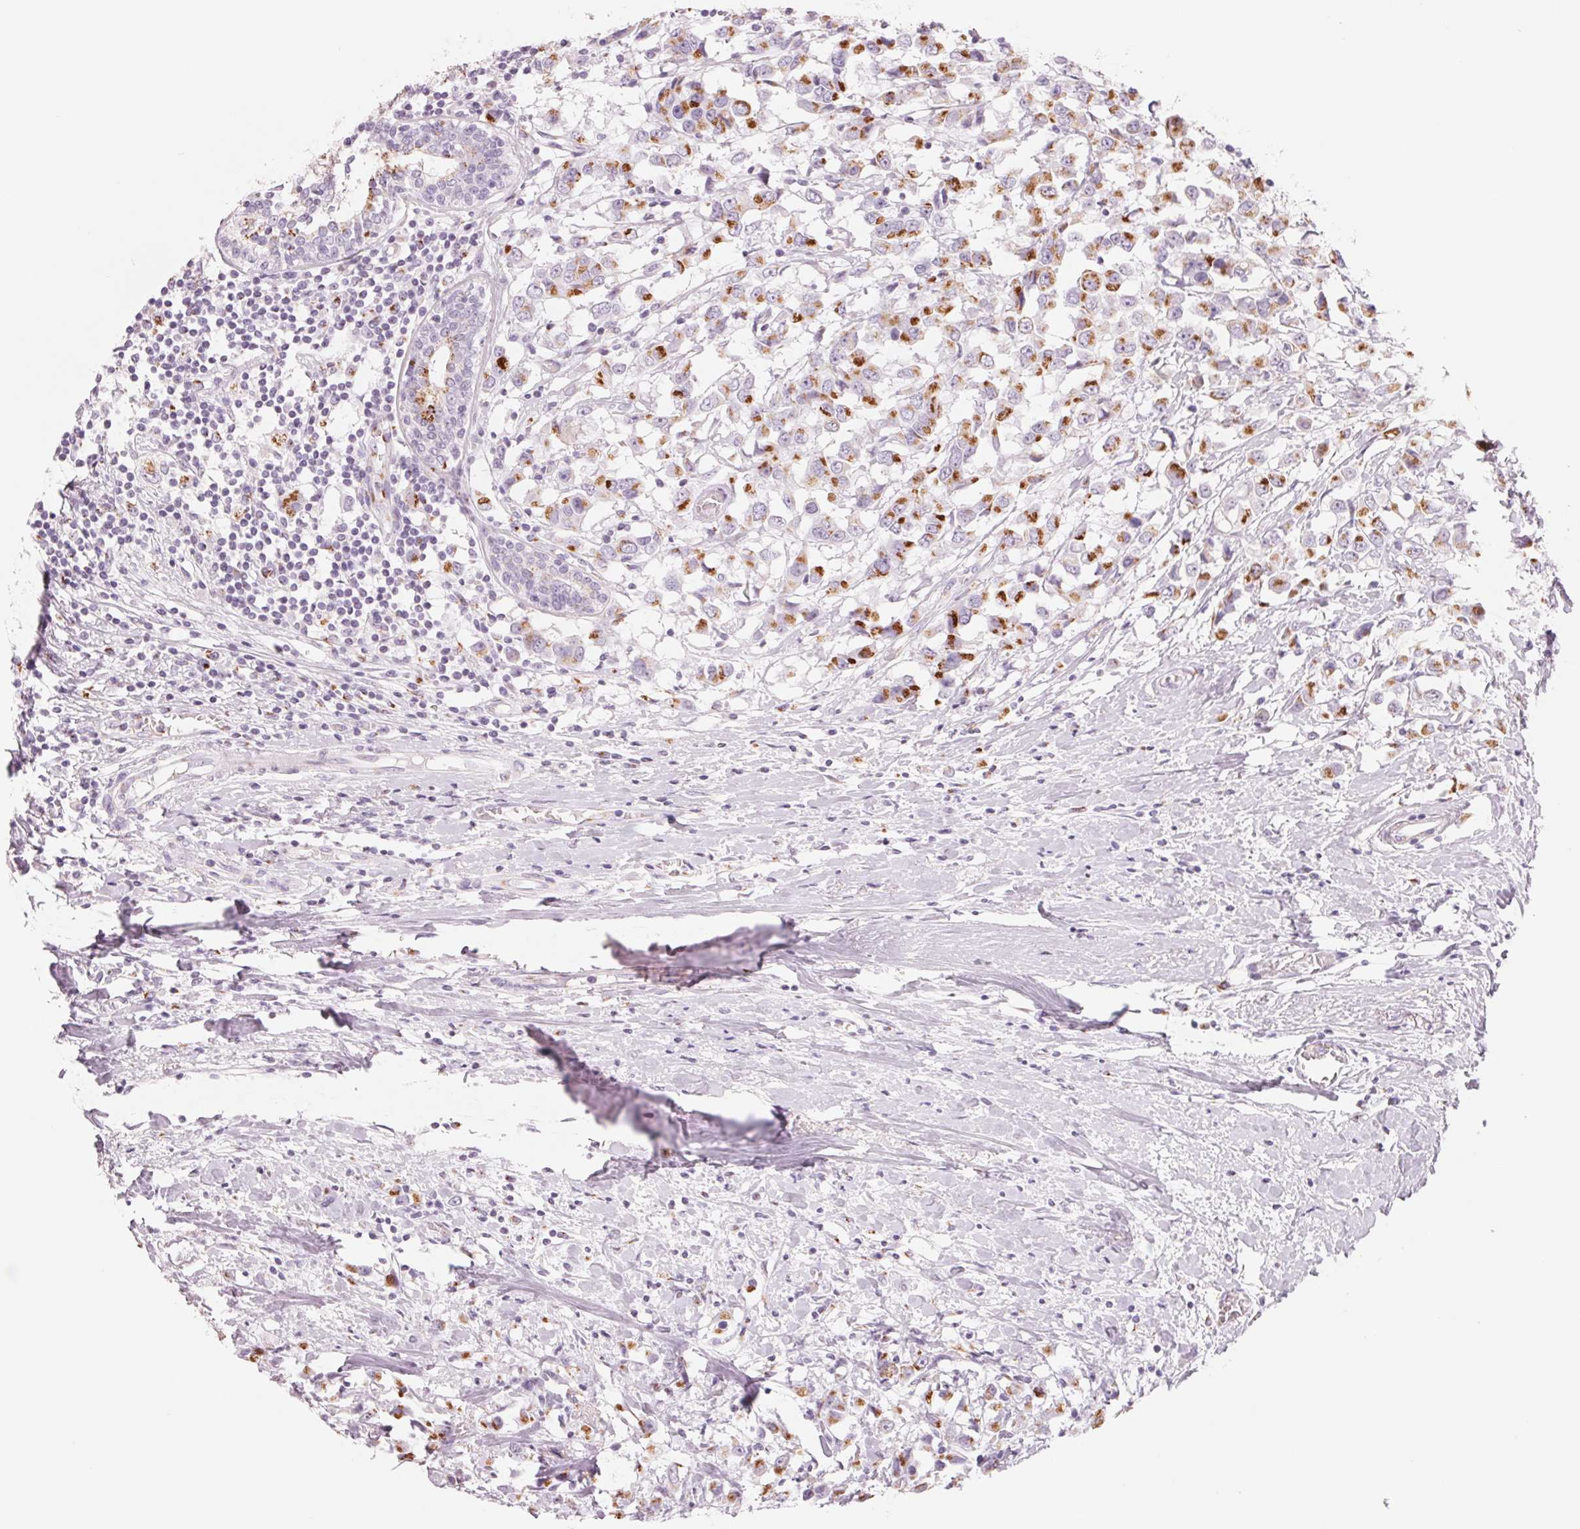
{"staining": {"intensity": "strong", "quantity": "25%-75%", "location": "cytoplasmic/membranous"}, "tissue": "breast cancer", "cell_type": "Tumor cells", "image_type": "cancer", "snomed": [{"axis": "morphology", "description": "Duct carcinoma"}, {"axis": "topography", "description": "Breast"}], "caption": "This is an image of immunohistochemistry (IHC) staining of breast cancer, which shows strong staining in the cytoplasmic/membranous of tumor cells.", "gene": "GALNT7", "patient": {"sex": "female", "age": 61}}